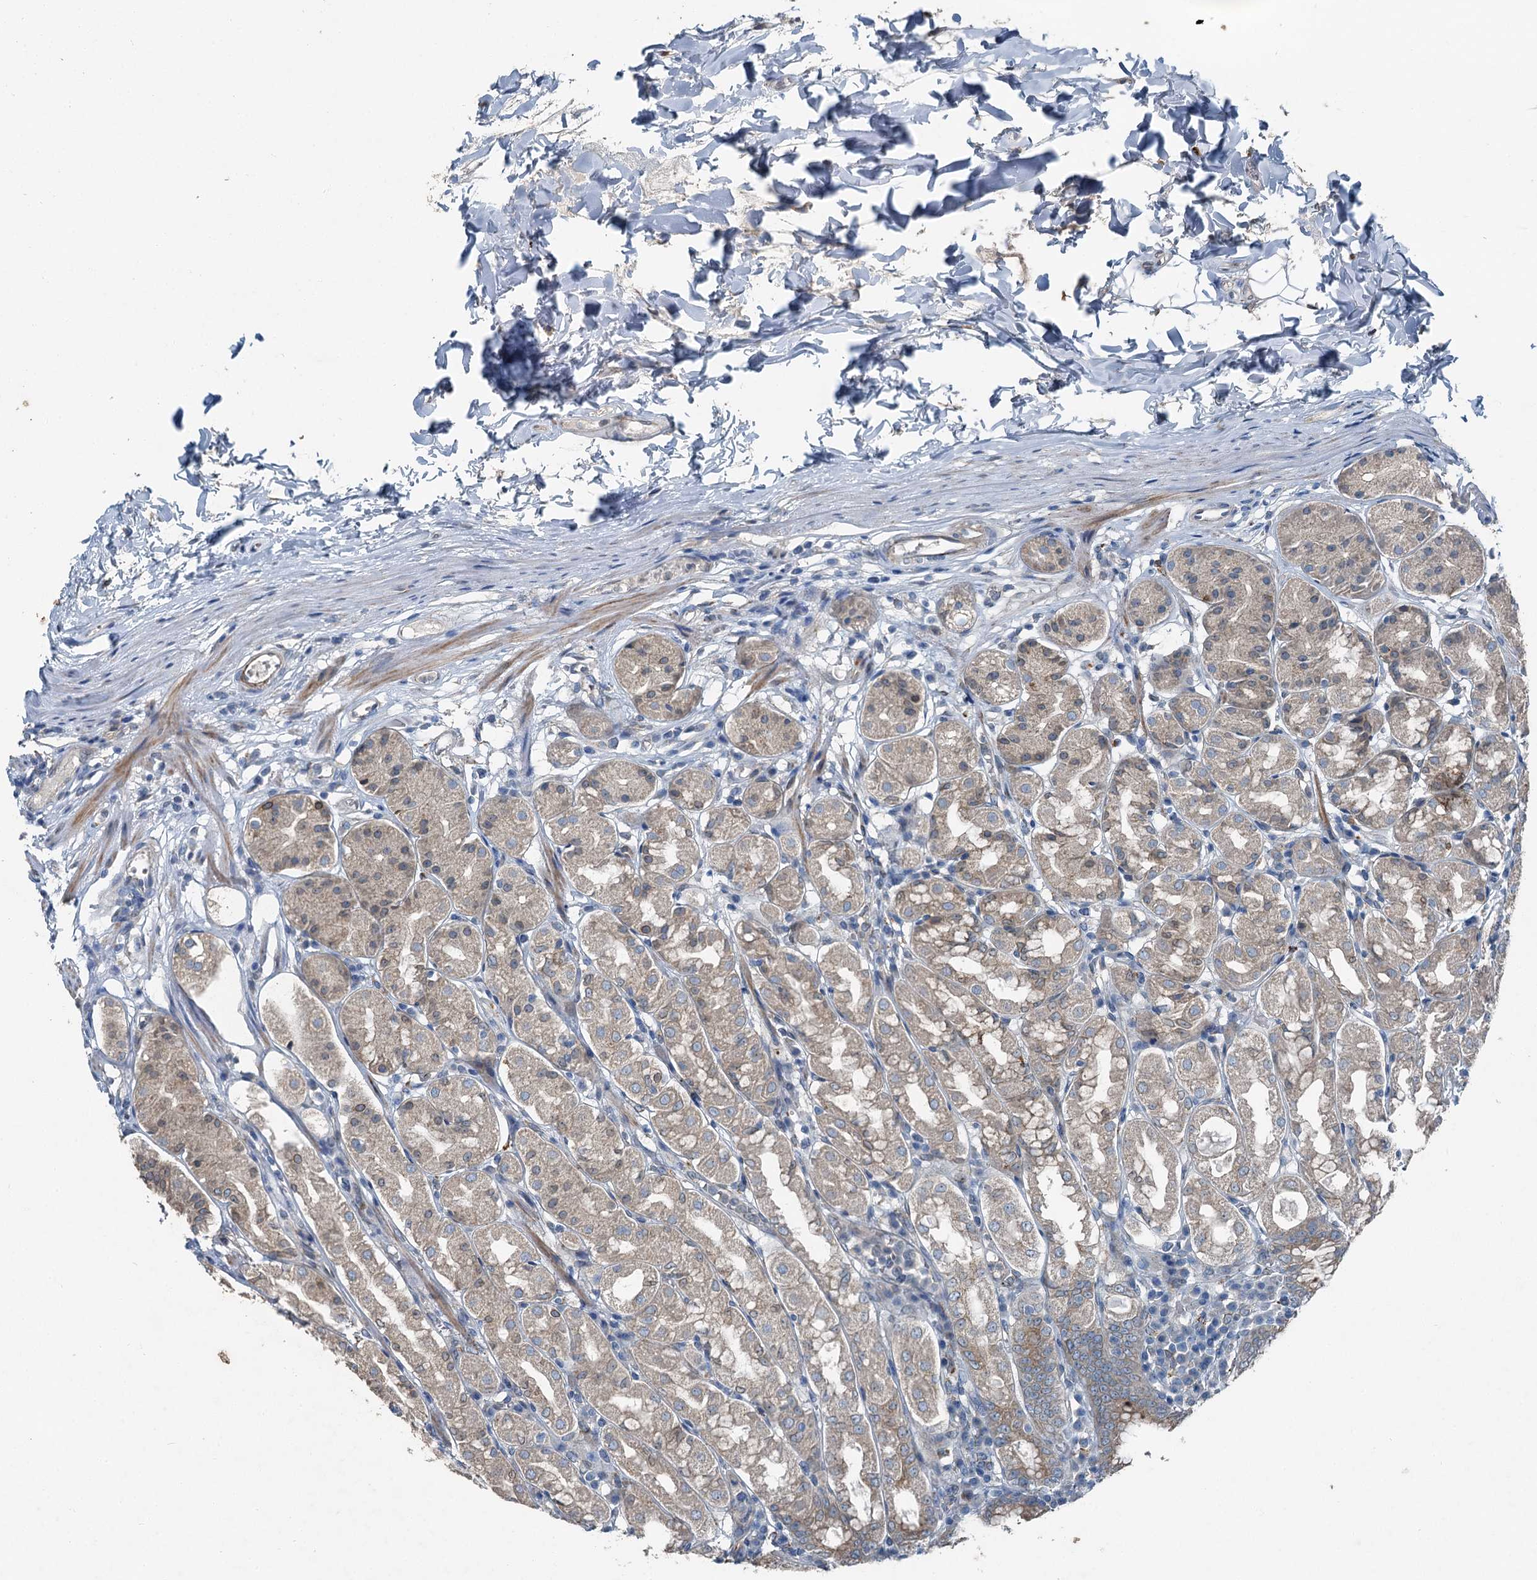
{"staining": {"intensity": "weak", "quantity": "25%-75%", "location": "cytoplasmic/membranous"}, "tissue": "stomach", "cell_type": "Glandular cells", "image_type": "normal", "snomed": [{"axis": "morphology", "description": "Normal tissue, NOS"}, {"axis": "topography", "description": "Stomach"}, {"axis": "topography", "description": "Stomach, lower"}], "caption": "Protein staining of benign stomach exhibits weak cytoplasmic/membranous staining in approximately 25%-75% of glandular cells.", "gene": "C6orf120", "patient": {"sex": "female", "age": 56}}